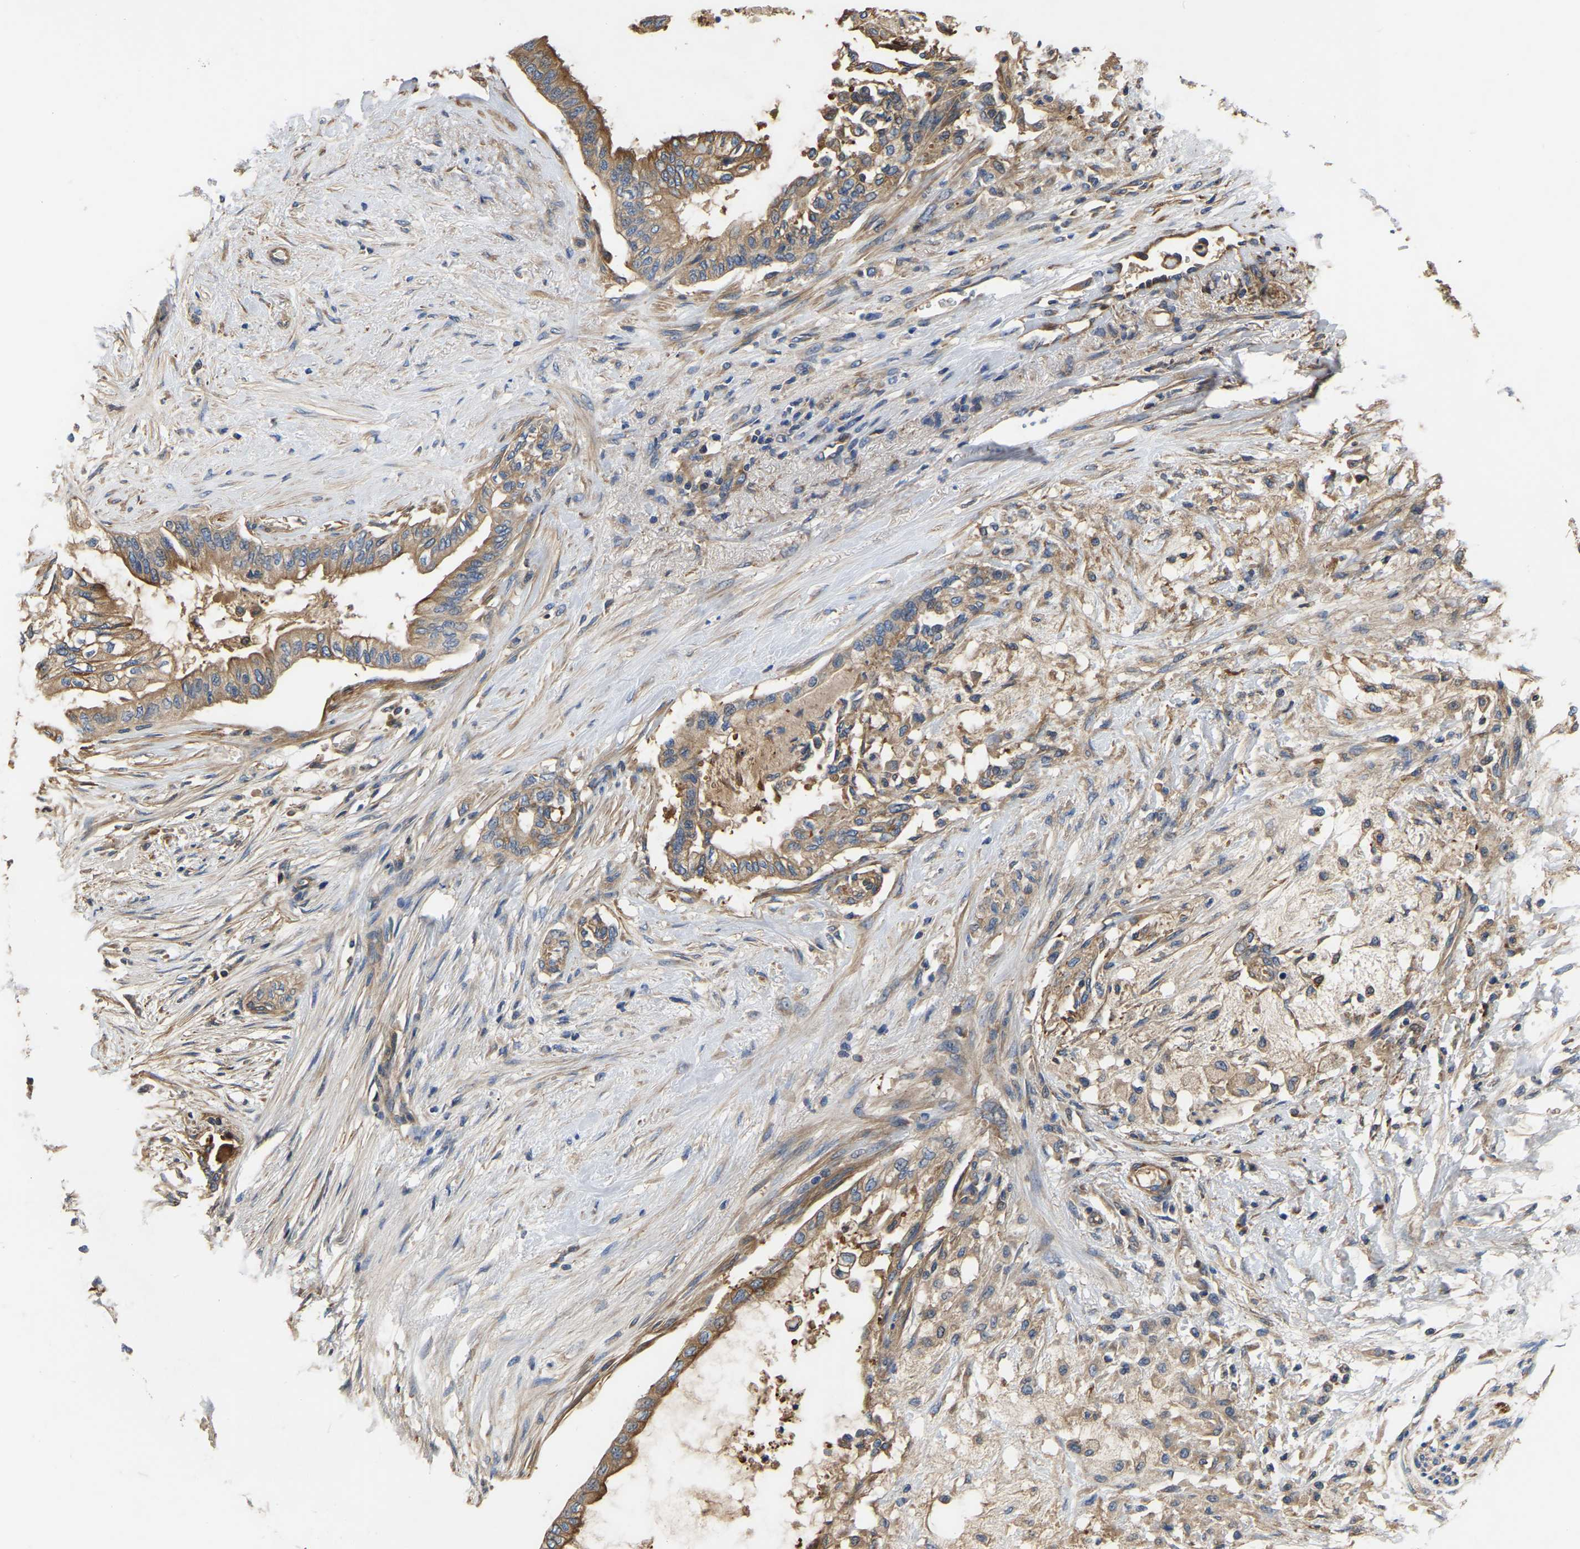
{"staining": {"intensity": "moderate", "quantity": ">75%", "location": "cytoplasmic/membranous"}, "tissue": "pancreatic cancer", "cell_type": "Tumor cells", "image_type": "cancer", "snomed": [{"axis": "morphology", "description": "Normal tissue, NOS"}, {"axis": "morphology", "description": "Adenocarcinoma, NOS"}, {"axis": "topography", "description": "Pancreas"}, {"axis": "topography", "description": "Duodenum"}], "caption": "Human pancreatic cancer (adenocarcinoma) stained with a brown dye exhibits moderate cytoplasmic/membranous positive expression in about >75% of tumor cells.", "gene": "GARS1", "patient": {"sex": "female", "age": 60}}